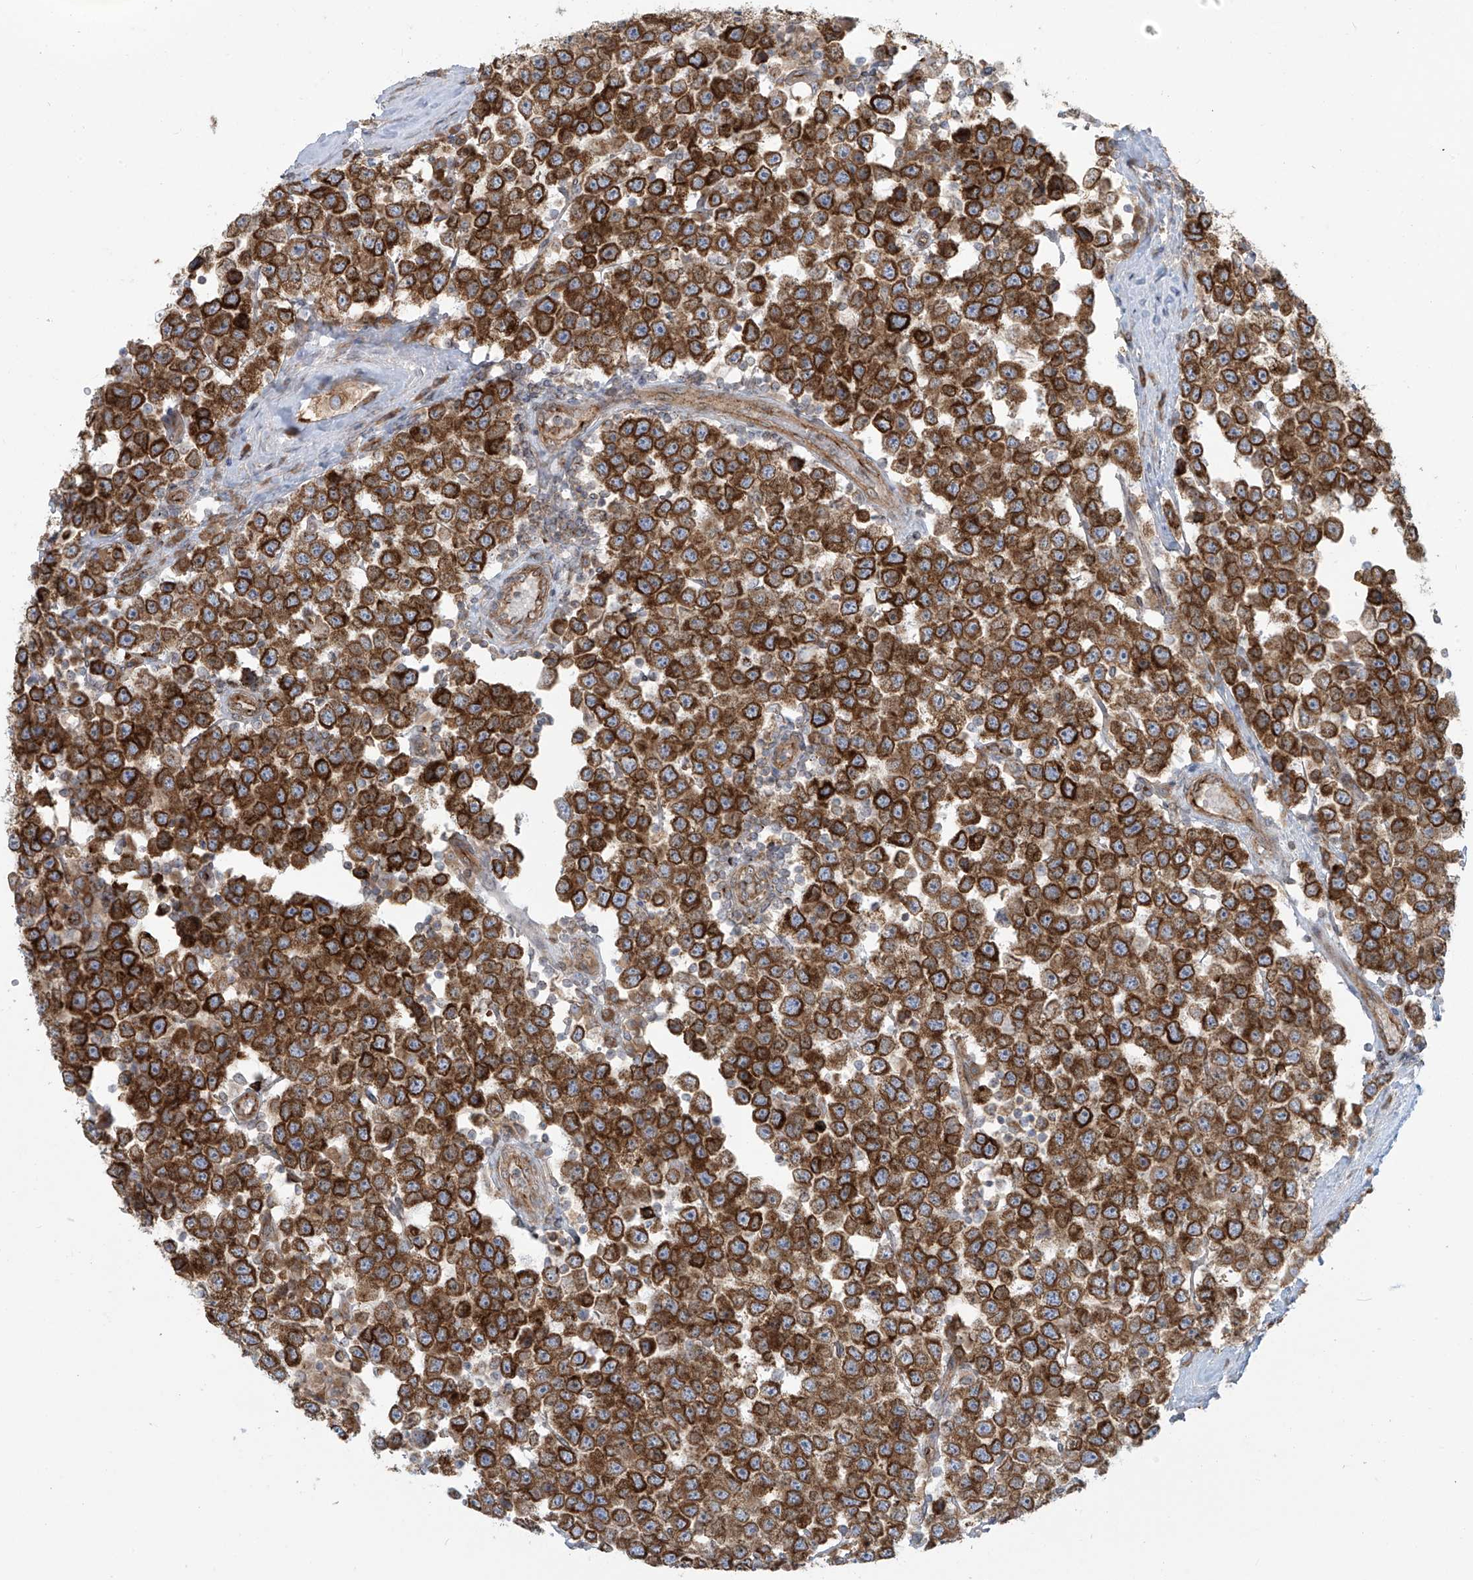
{"staining": {"intensity": "strong", "quantity": ">75%", "location": "cytoplasmic/membranous"}, "tissue": "testis cancer", "cell_type": "Tumor cells", "image_type": "cancer", "snomed": [{"axis": "morphology", "description": "Seminoma, NOS"}, {"axis": "topography", "description": "Testis"}], "caption": "A brown stain highlights strong cytoplasmic/membranous staining of a protein in testis seminoma tumor cells. (Stains: DAB in brown, nuclei in blue, Microscopy: brightfield microscopy at high magnification).", "gene": "LZTS3", "patient": {"sex": "male", "age": 28}}